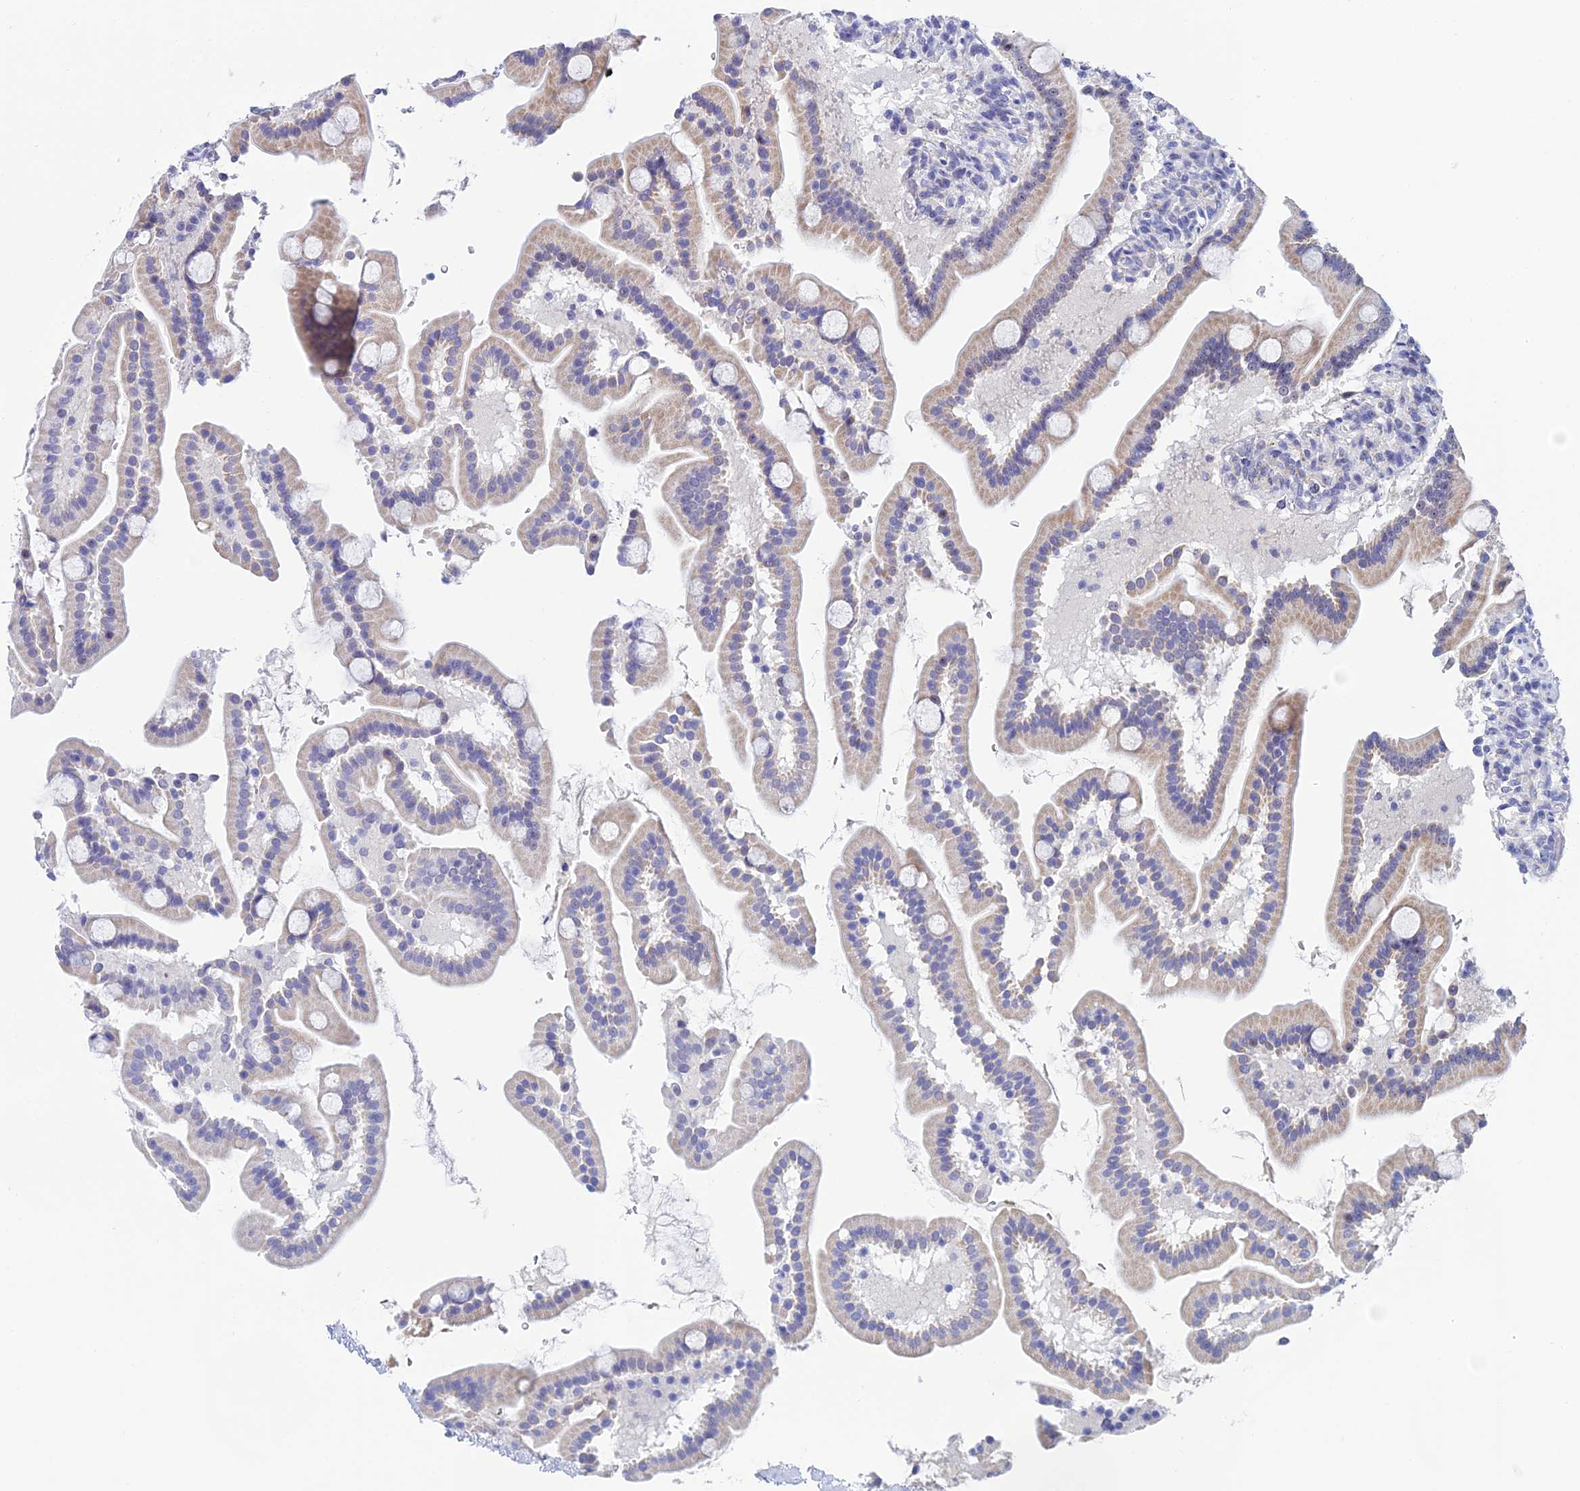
{"staining": {"intensity": "moderate", "quantity": "<25%", "location": "cytoplasmic/membranous"}, "tissue": "duodenum", "cell_type": "Glandular cells", "image_type": "normal", "snomed": [{"axis": "morphology", "description": "Normal tissue, NOS"}, {"axis": "topography", "description": "Duodenum"}], "caption": "This micrograph shows immunohistochemistry (IHC) staining of unremarkable human duodenum, with low moderate cytoplasmic/membranous positivity in about <25% of glandular cells.", "gene": "PLPP4", "patient": {"sex": "male", "age": 55}}